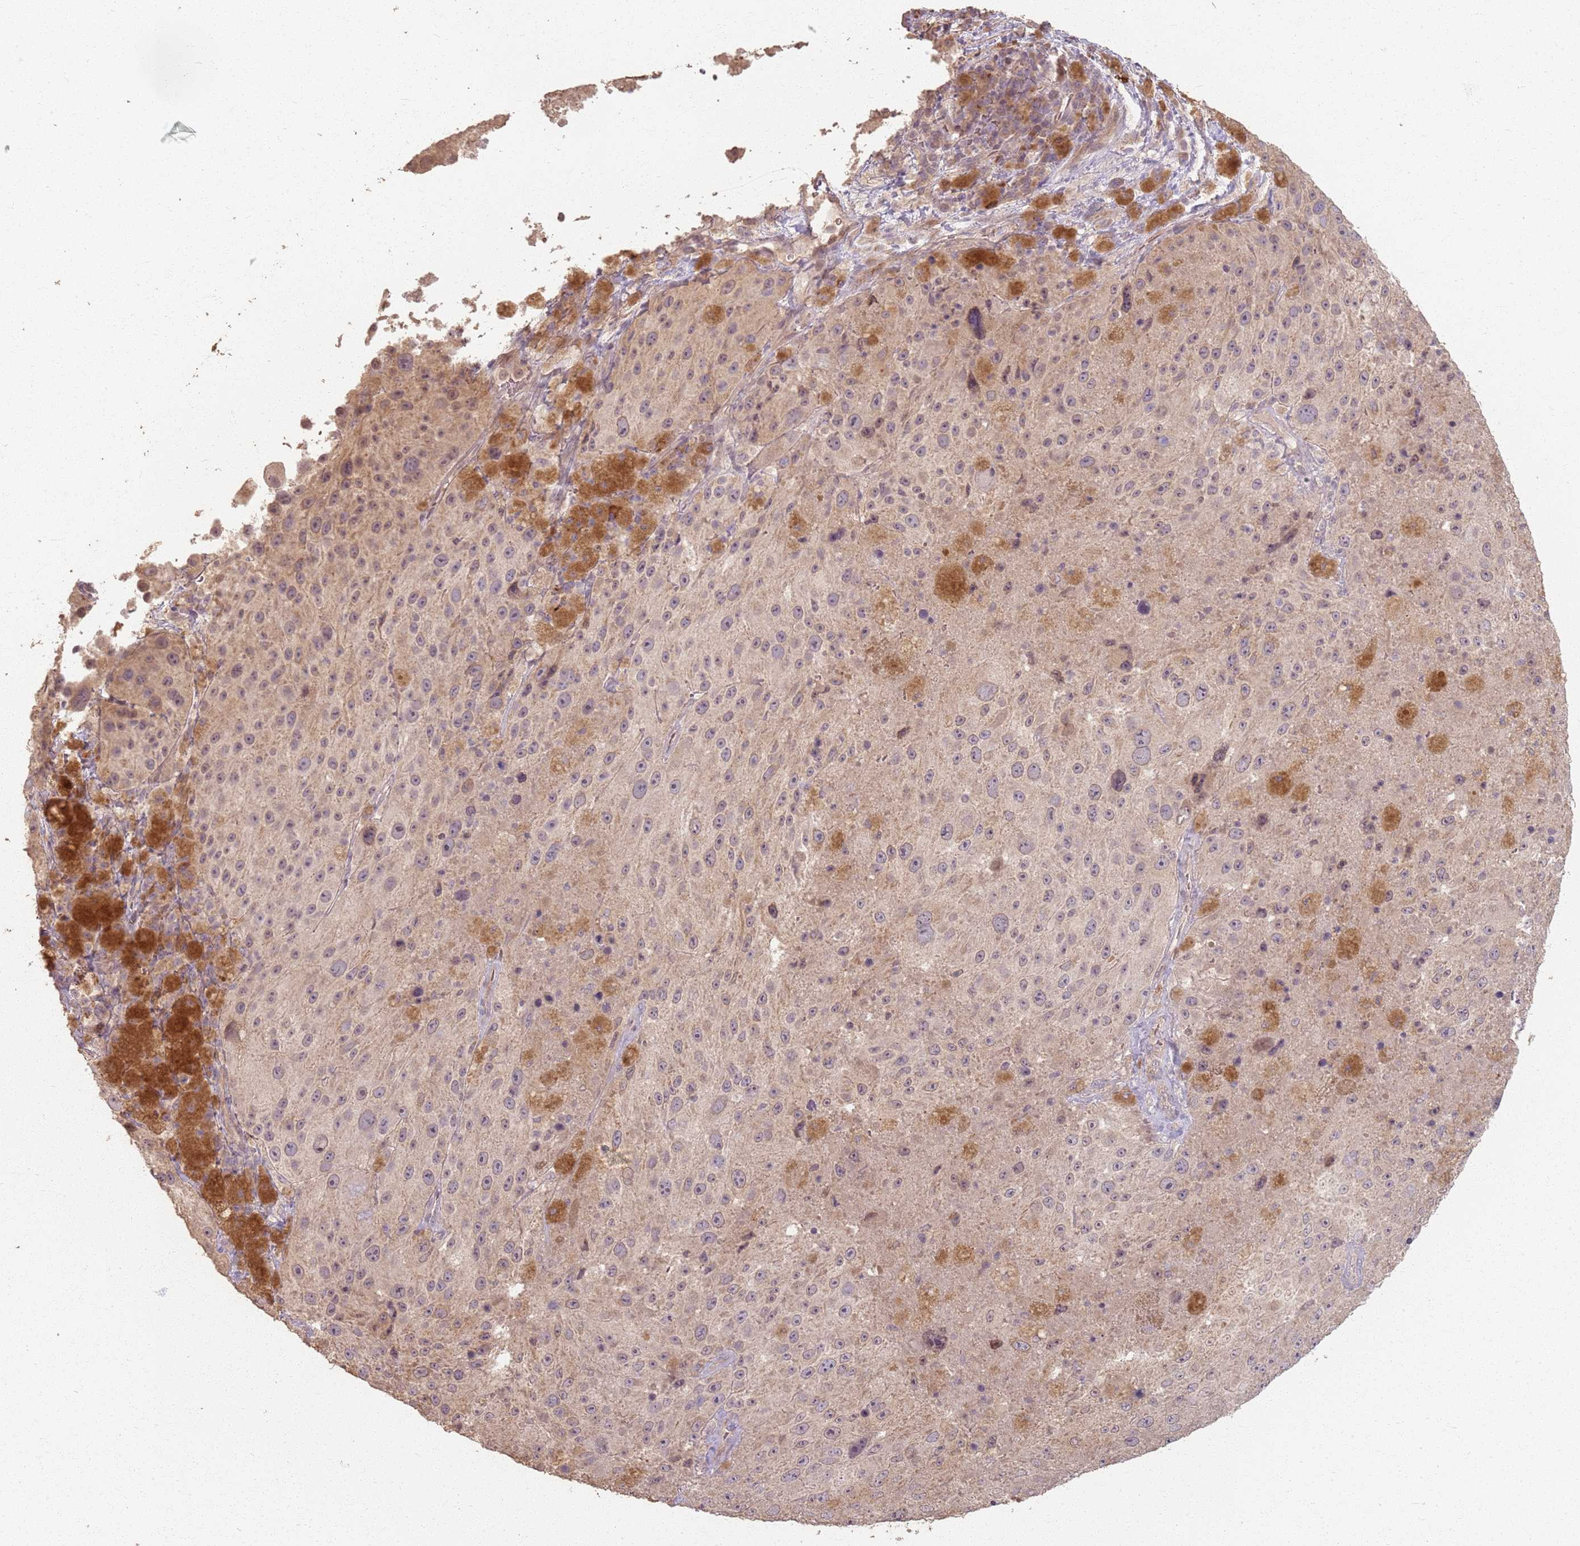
{"staining": {"intensity": "negative", "quantity": "none", "location": "none"}, "tissue": "melanoma", "cell_type": "Tumor cells", "image_type": "cancer", "snomed": [{"axis": "morphology", "description": "Malignant melanoma, Metastatic site"}, {"axis": "topography", "description": "Lymph node"}], "caption": "This photomicrograph is of malignant melanoma (metastatic site) stained with IHC to label a protein in brown with the nuclei are counter-stained blue. There is no positivity in tumor cells.", "gene": "CCDC168", "patient": {"sex": "male", "age": 62}}